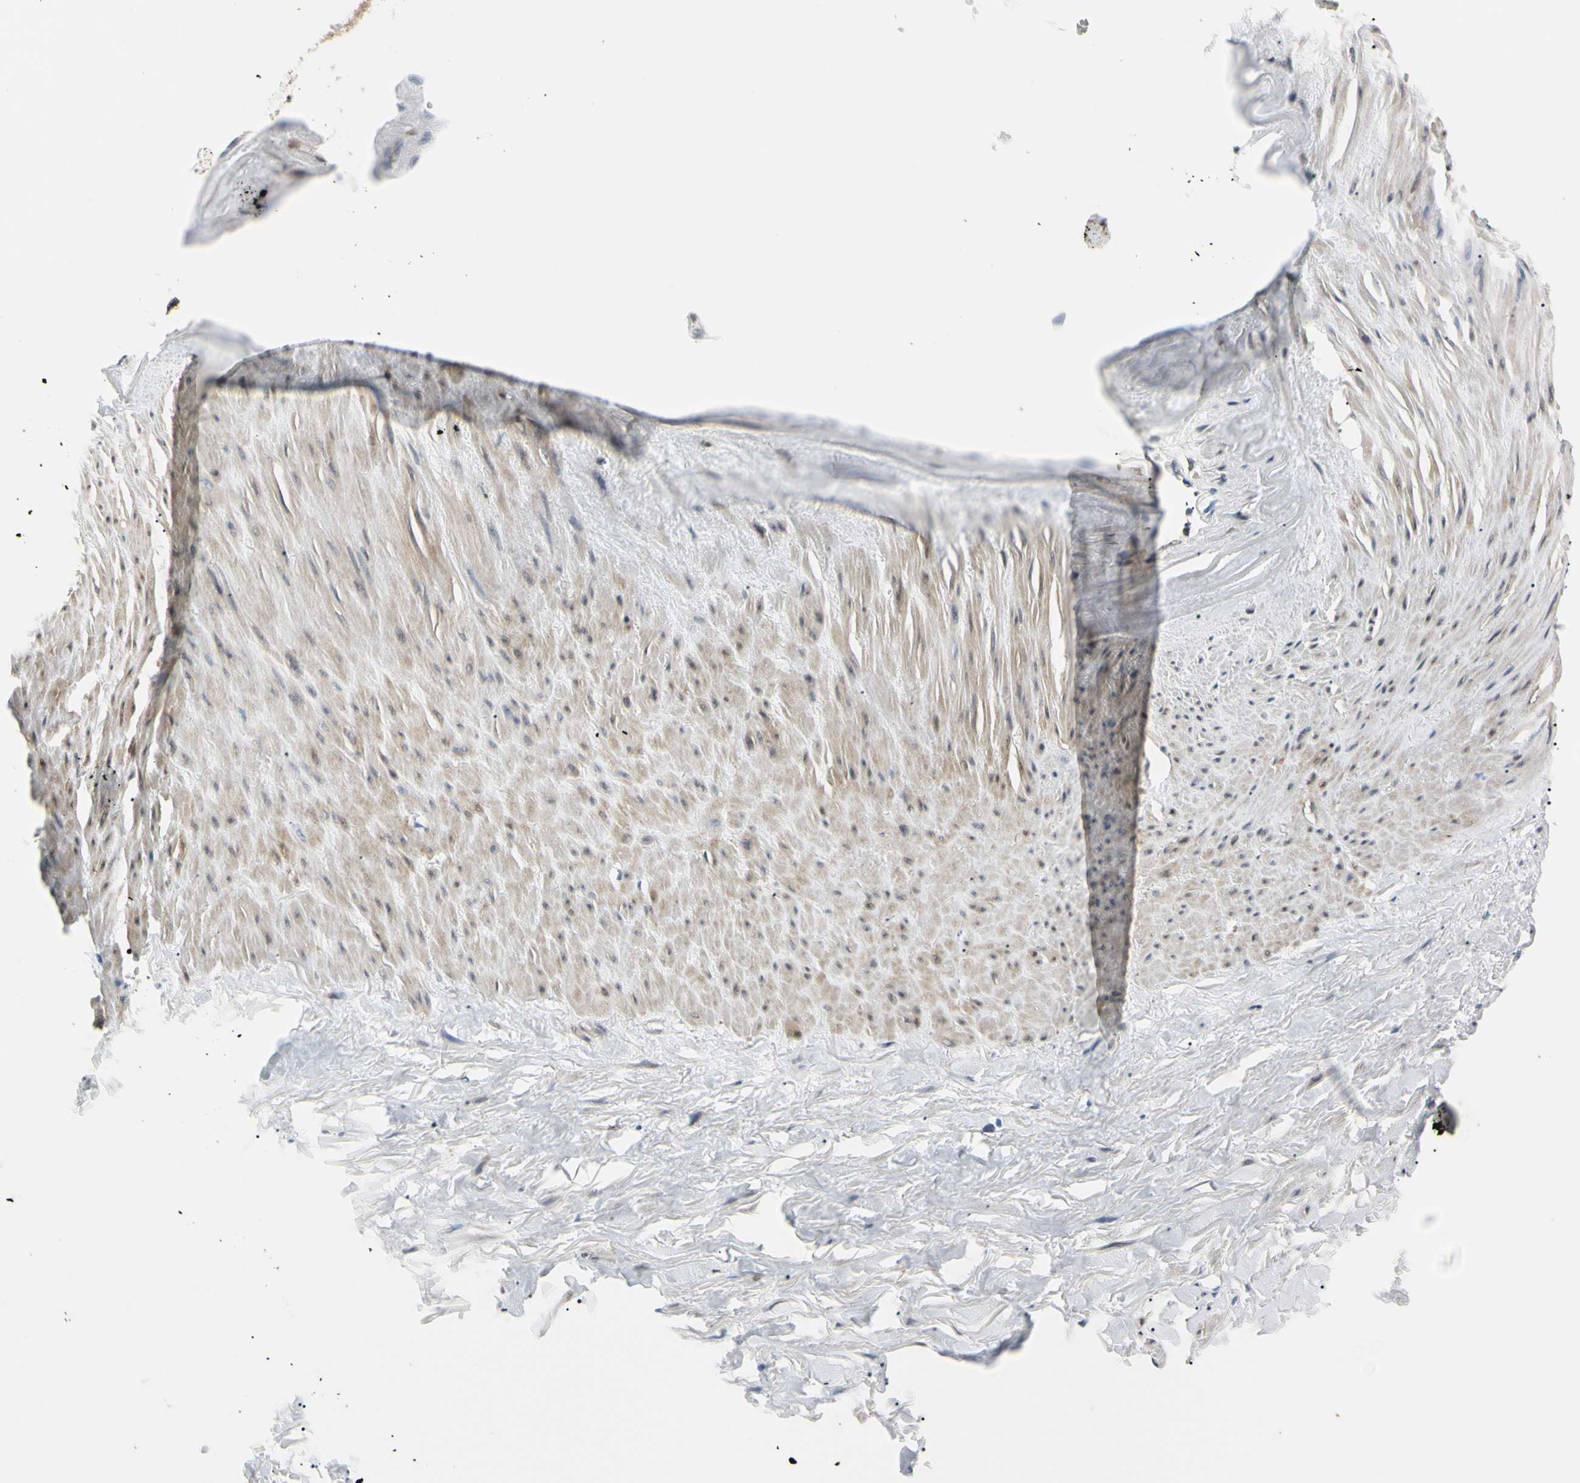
{"staining": {"intensity": "weak", "quantity": ">75%", "location": "cytoplasmic/membranous"}, "tissue": "adipose tissue", "cell_type": "Adipocytes", "image_type": "normal", "snomed": [{"axis": "morphology", "description": "Normal tissue, NOS"}, {"axis": "topography", "description": "Adipose tissue"}, {"axis": "topography", "description": "Peripheral nerve tissue"}], "caption": "Protein expression analysis of benign human adipose tissue reveals weak cytoplasmic/membranous positivity in approximately >75% of adipocytes. The staining is performed using DAB brown chromogen to label protein expression. The nuclei are counter-stained blue using hematoxylin.", "gene": "NOL3", "patient": {"sex": "male", "age": 52}}